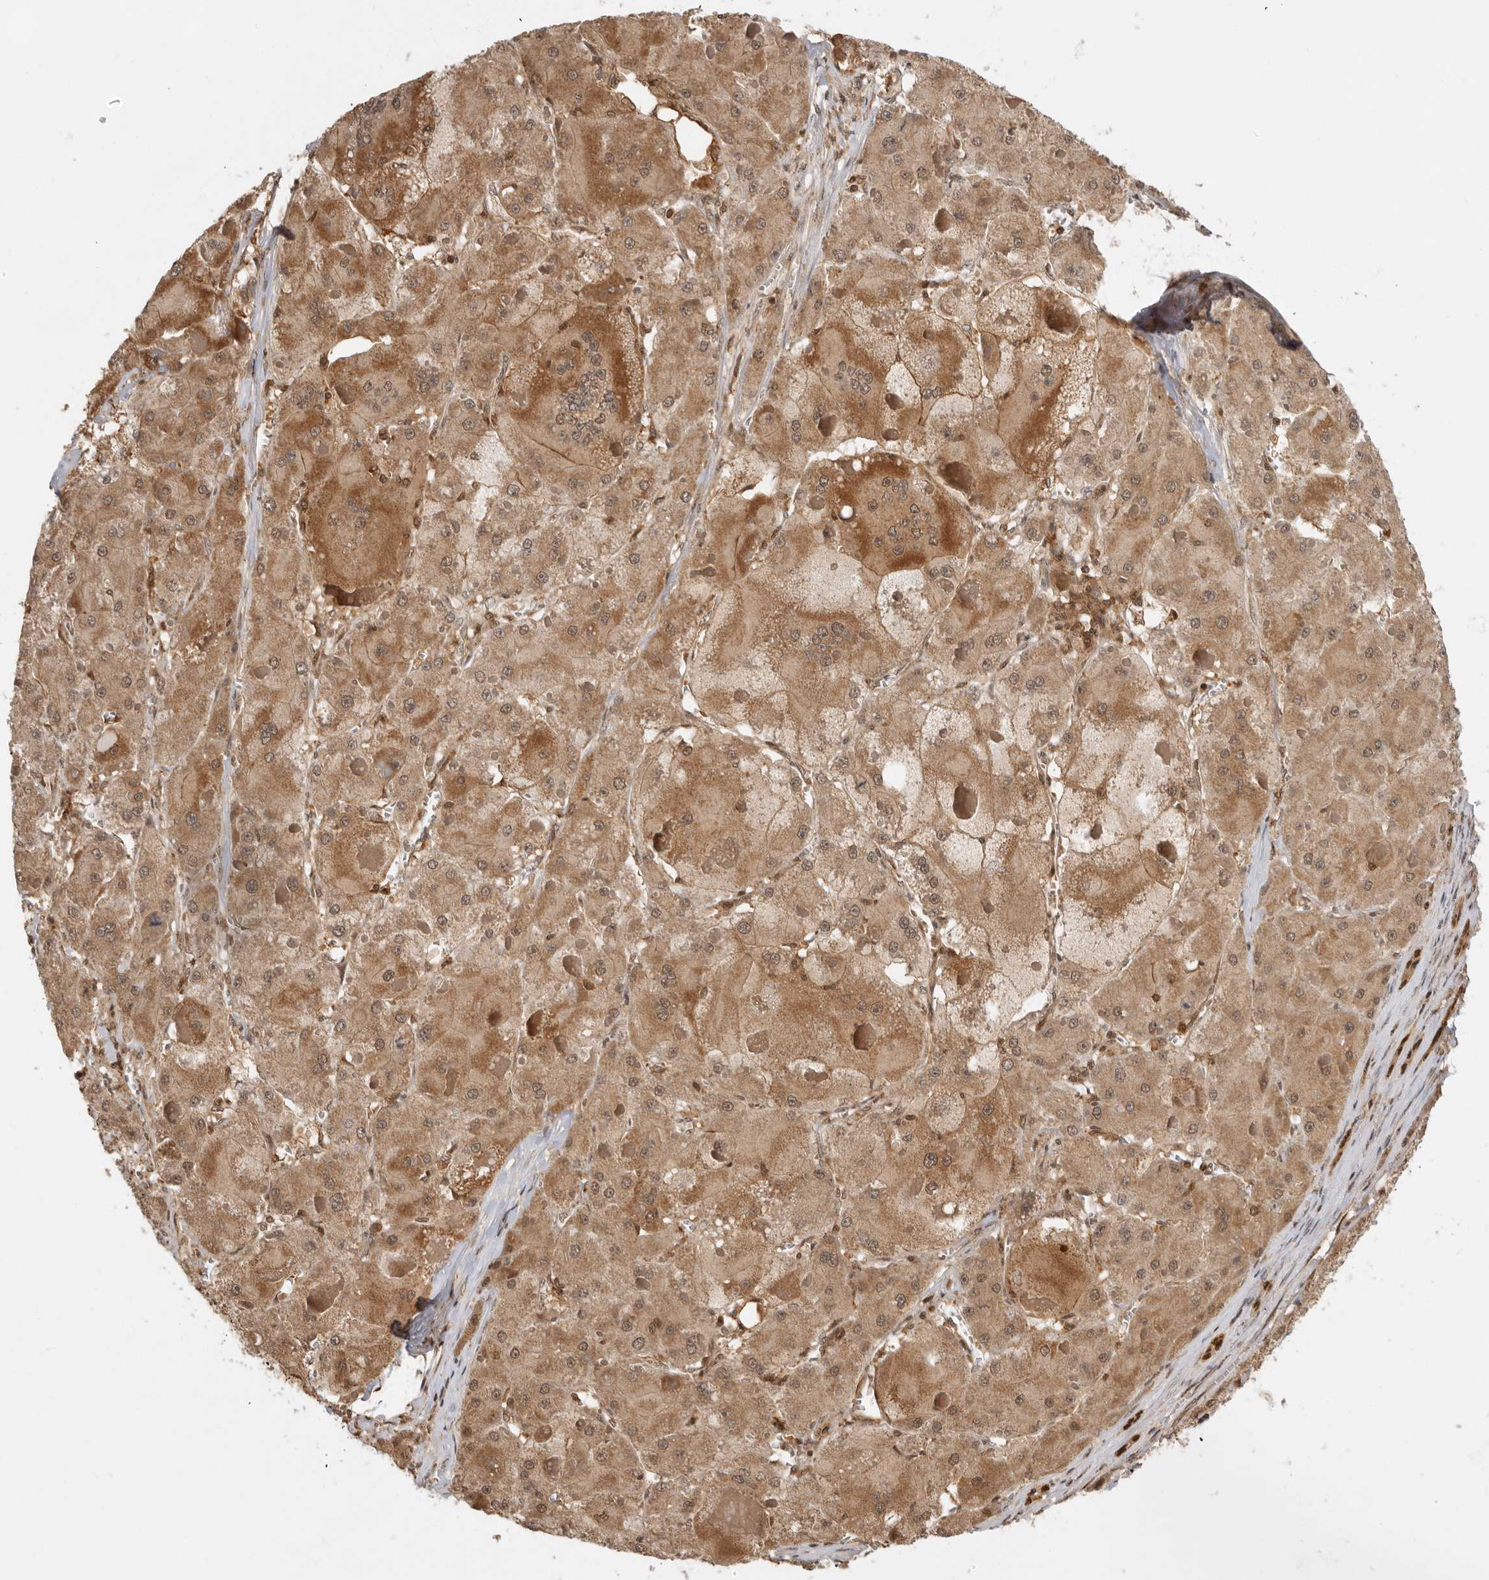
{"staining": {"intensity": "moderate", "quantity": ">75%", "location": "cytoplasmic/membranous"}, "tissue": "liver cancer", "cell_type": "Tumor cells", "image_type": "cancer", "snomed": [{"axis": "morphology", "description": "Carcinoma, Hepatocellular, NOS"}, {"axis": "topography", "description": "Liver"}], "caption": "A medium amount of moderate cytoplasmic/membranous staining is appreciated in approximately >75% of tumor cells in hepatocellular carcinoma (liver) tissue.", "gene": "ADPRS", "patient": {"sex": "female", "age": 73}}